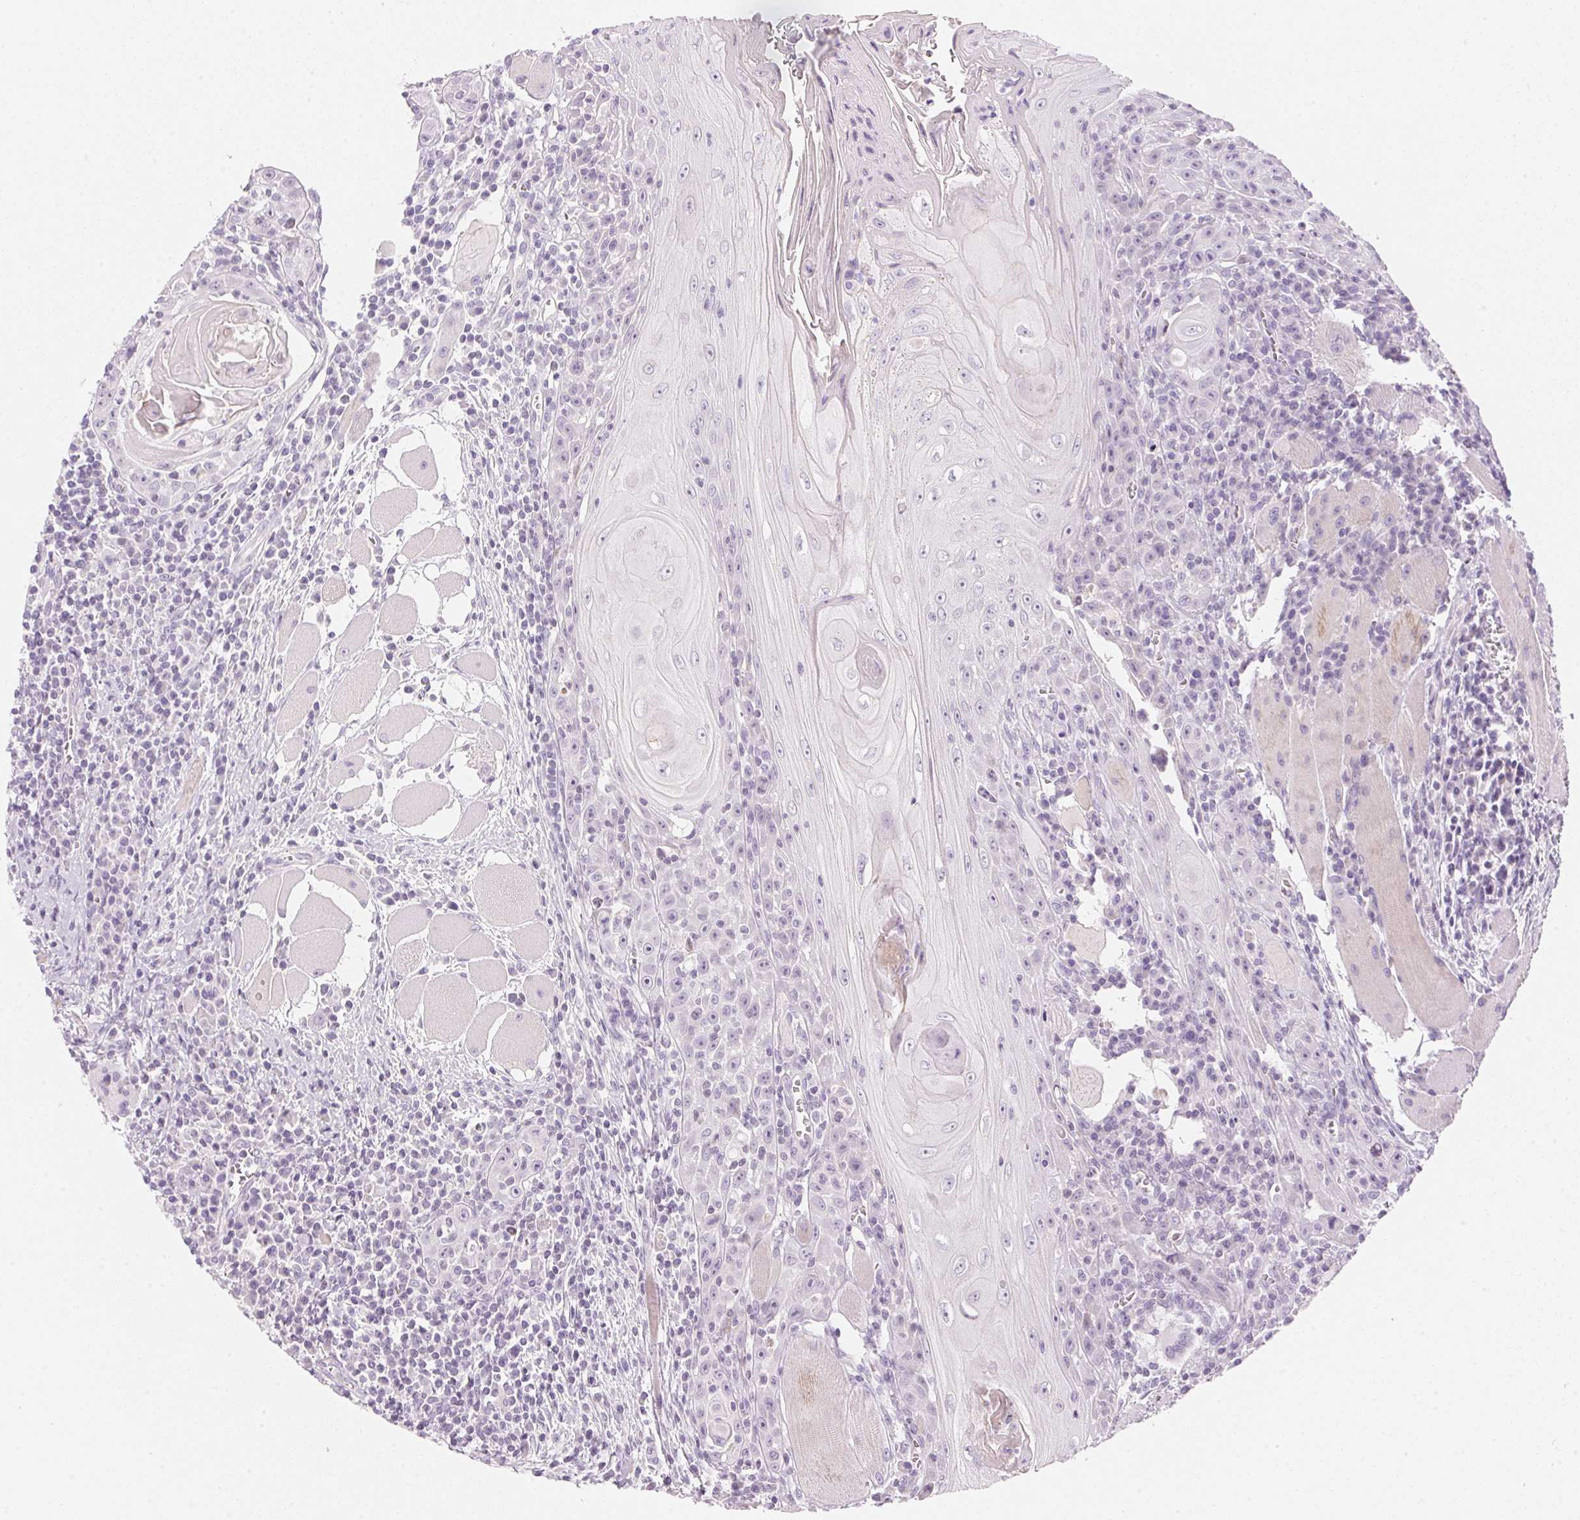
{"staining": {"intensity": "negative", "quantity": "none", "location": "none"}, "tissue": "head and neck cancer", "cell_type": "Tumor cells", "image_type": "cancer", "snomed": [{"axis": "morphology", "description": "Normal tissue, NOS"}, {"axis": "morphology", "description": "Squamous cell carcinoma, NOS"}, {"axis": "topography", "description": "Oral tissue"}, {"axis": "topography", "description": "Head-Neck"}], "caption": "Tumor cells show no significant protein expression in head and neck cancer.", "gene": "CYP11B1", "patient": {"sex": "male", "age": 52}}